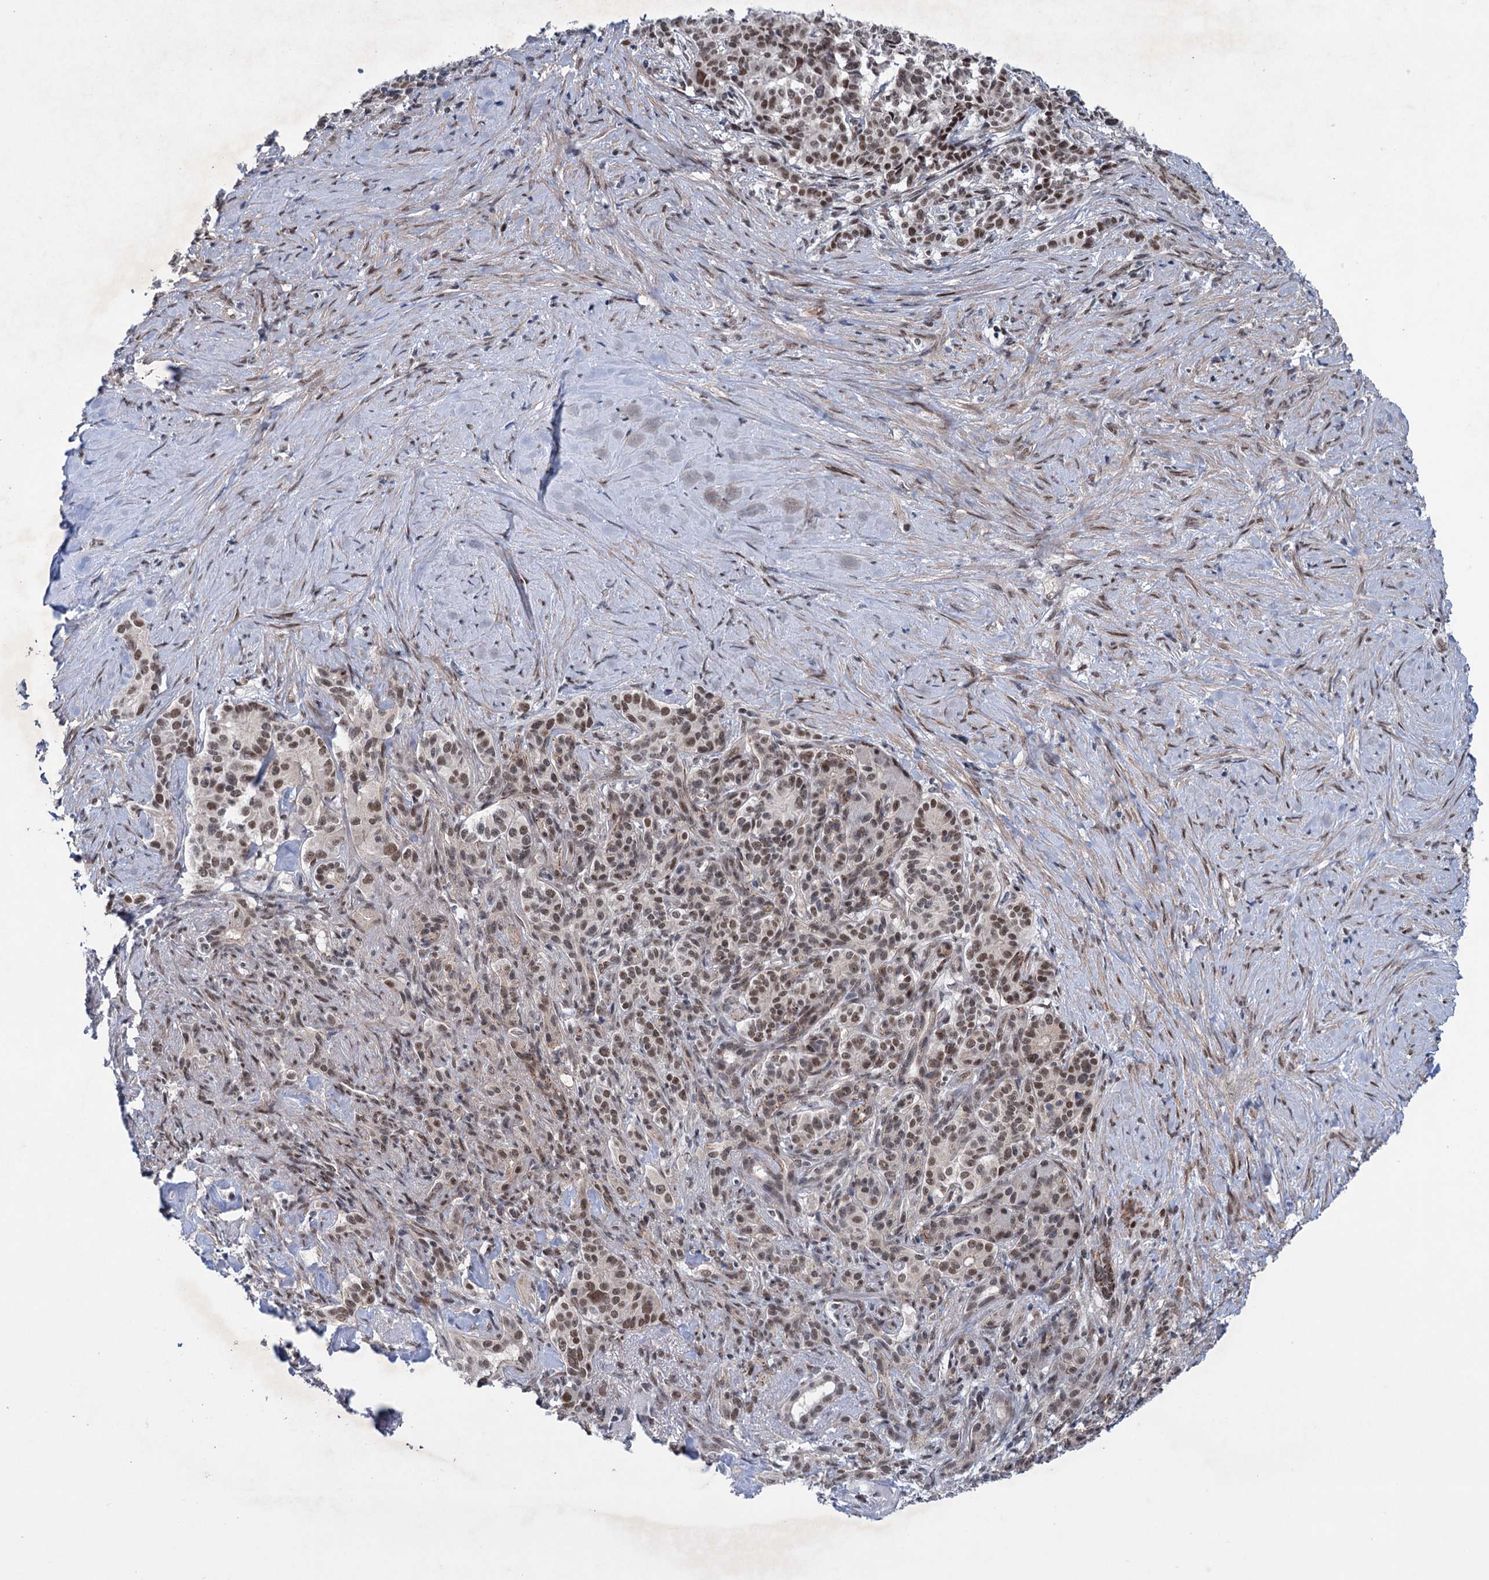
{"staining": {"intensity": "moderate", "quantity": ">75%", "location": "nuclear"}, "tissue": "pancreatic cancer", "cell_type": "Tumor cells", "image_type": "cancer", "snomed": [{"axis": "morphology", "description": "Adenocarcinoma, NOS"}, {"axis": "topography", "description": "Pancreas"}], "caption": "The image shows immunohistochemical staining of pancreatic cancer. There is moderate nuclear positivity is appreciated in approximately >75% of tumor cells. (brown staining indicates protein expression, while blue staining denotes nuclei).", "gene": "FAM53A", "patient": {"sex": "female", "age": 74}}